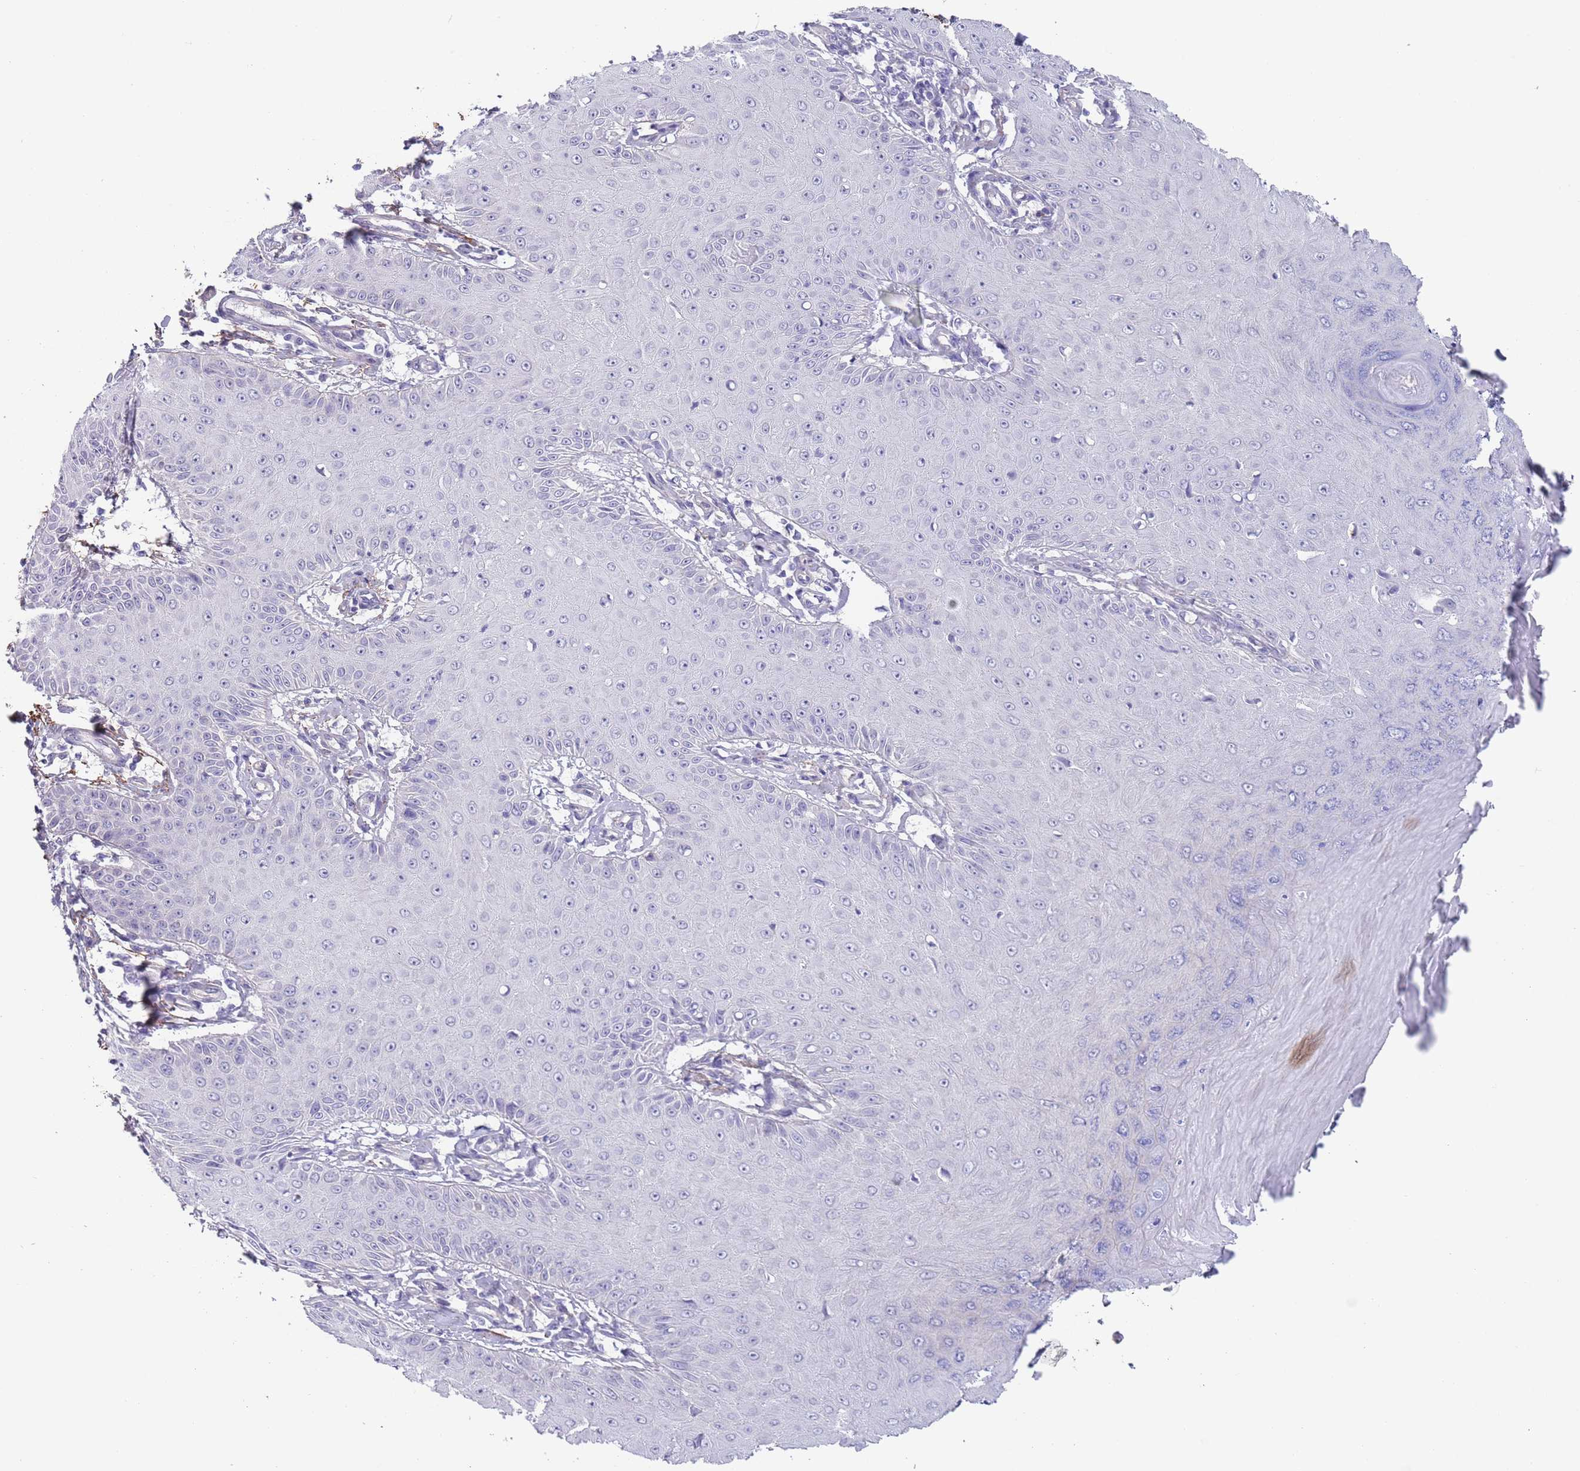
{"staining": {"intensity": "negative", "quantity": "none", "location": "none"}, "tissue": "skin cancer", "cell_type": "Tumor cells", "image_type": "cancer", "snomed": [{"axis": "morphology", "description": "Squamous cell carcinoma, NOS"}, {"axis": "topography", "description": "Skin"}], "caption": "Skin cancer stained for a protein using immunohistochemistry shows no staining tumor cells.", "gene": "RNF169", "patient": {"sex": "male", "age": 70}}